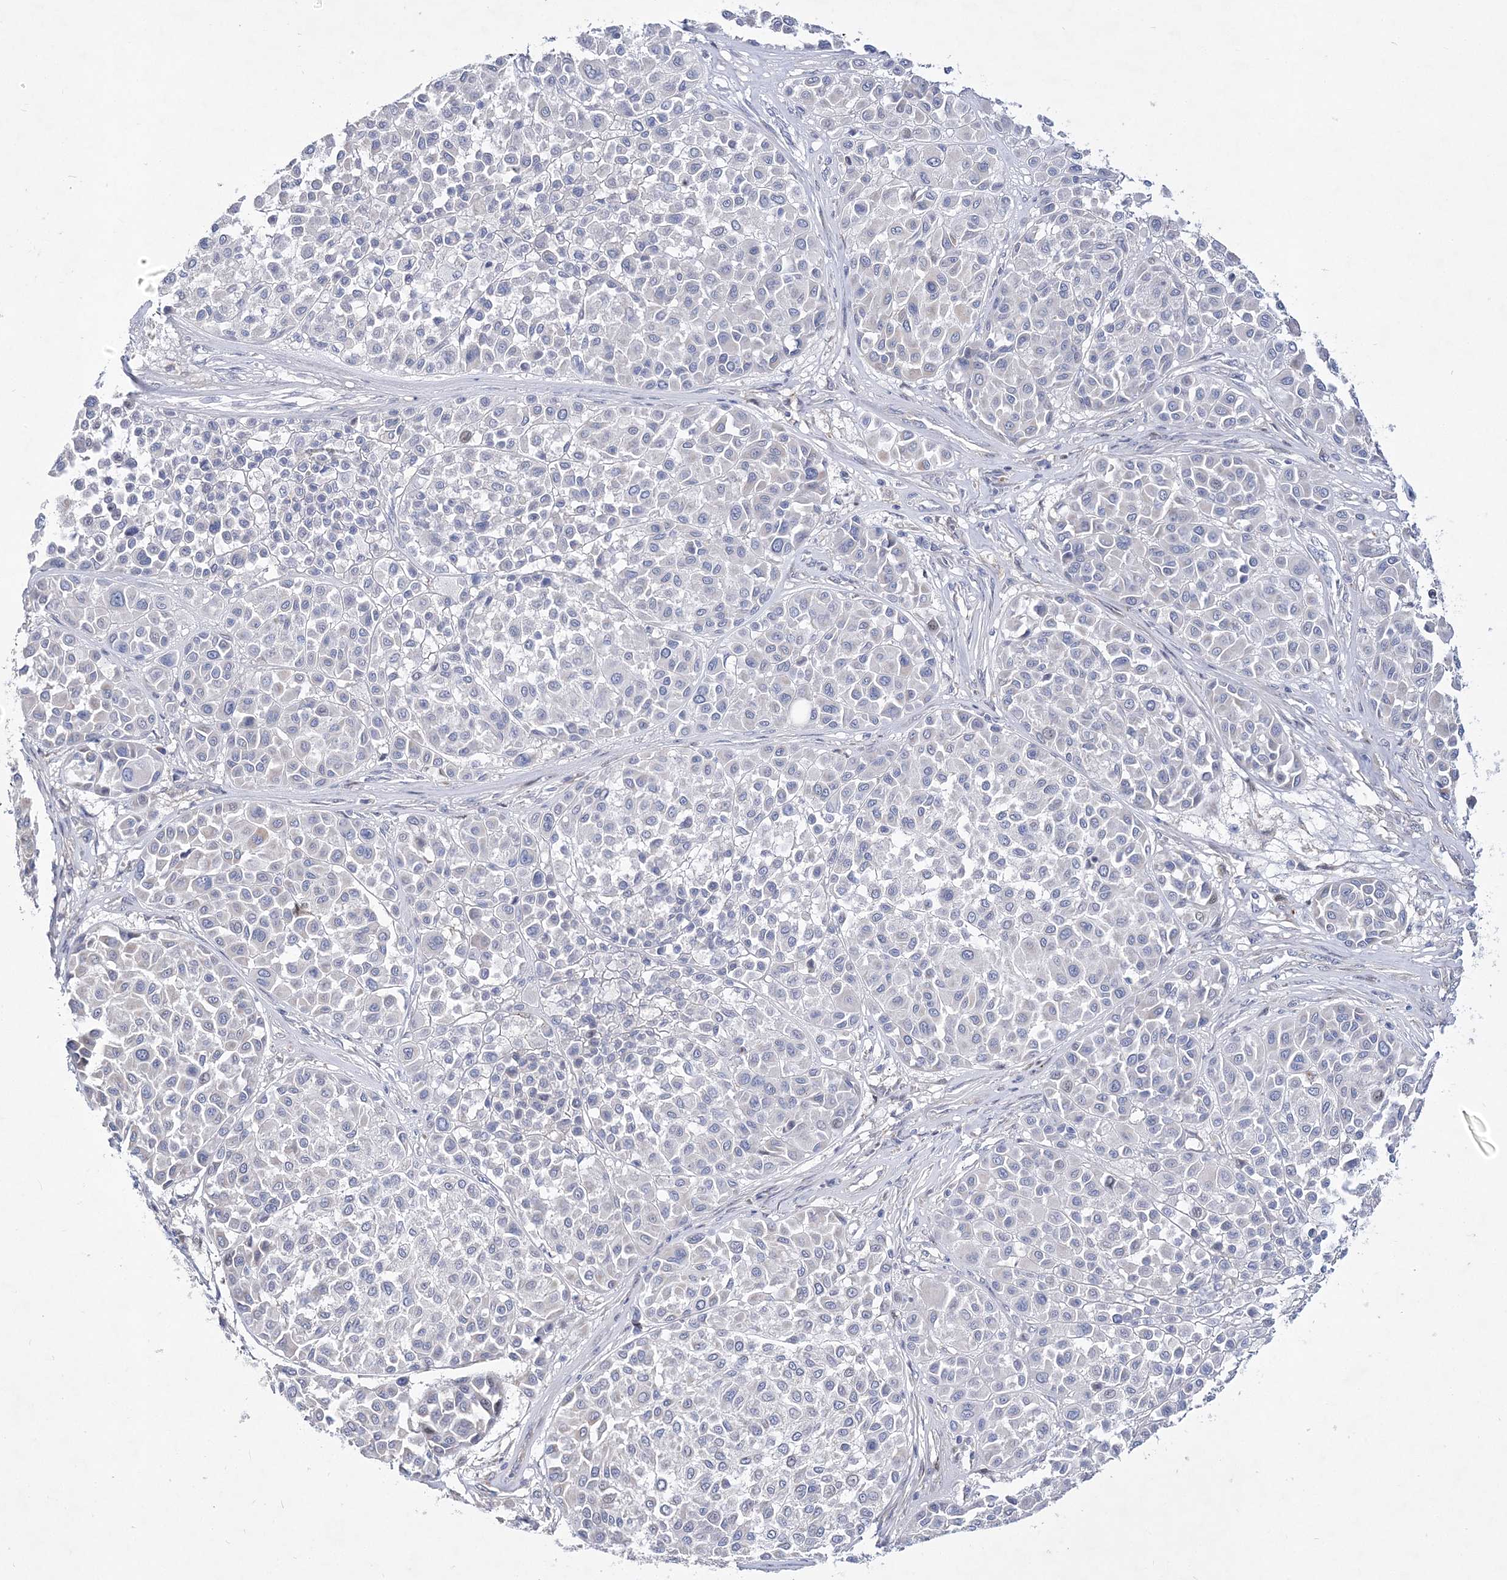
{"staining": {"intensity": "negative", "quantity": "none", "location": "none"}, "tissue": "melanoma", "cell_type": "Tumor cells", "image_type": "cancer", "snomed": [{"axis": "morphology", "description": "Malignant melanoma, Metastatic site"}, {"axis": "topography", "description": "Soft tissue"}], "caption": "This is an IHC micrograph of melanoma. There is no positivity in tumor cells.", "gene": "ANO1", "patient": {"sex": "male", "age": 41}}